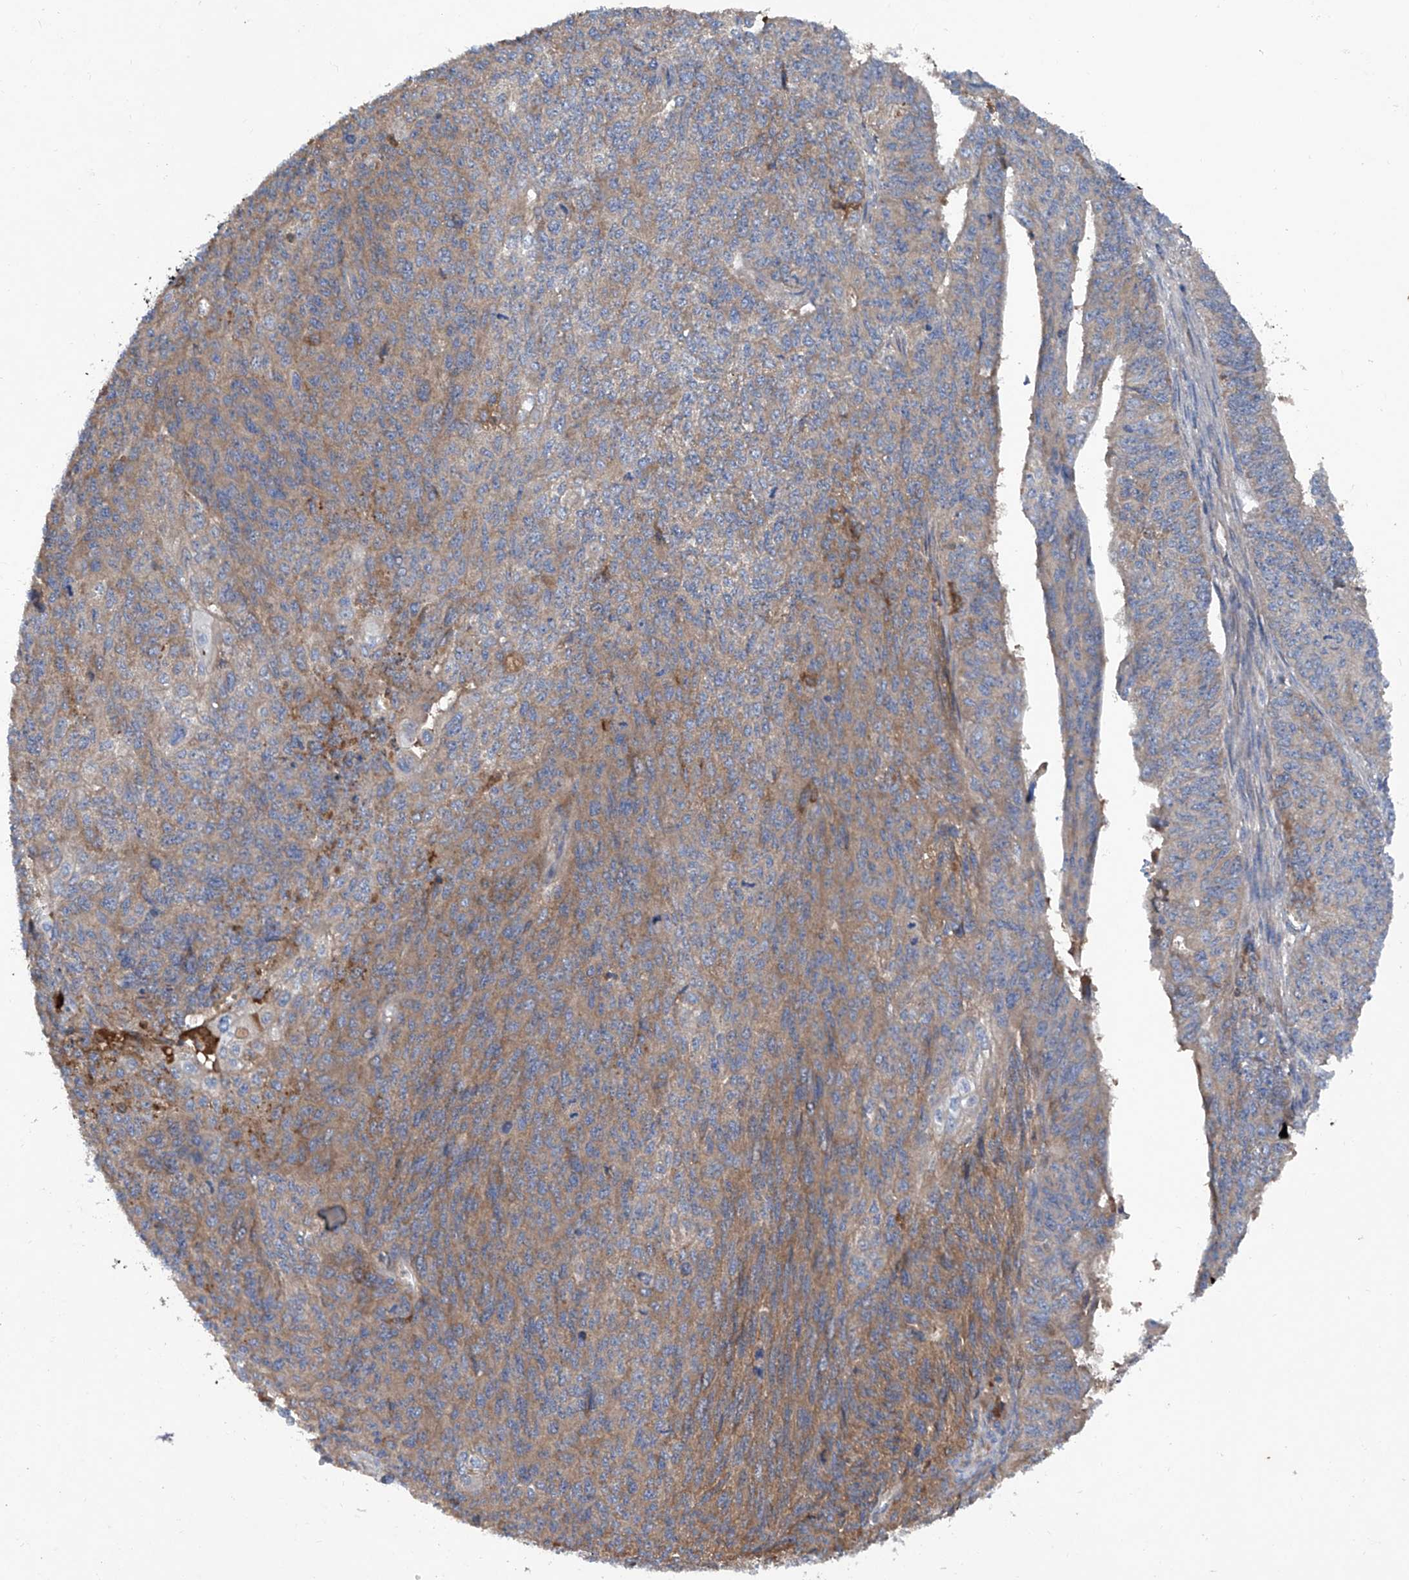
{"staining": {"intensity": "moderate", "quantity": "25%-75%", "location": "cytoplasmic/membranous"}, "tissue": "endometrial cancer", "cell_type": "Tumor cells", "image_type": "cancer", "snomed": [{"axis": "morphology", "description": "Adenocarcinoma, NOS"}, {"axis": "topography", "description": "Endometrium"}], "caption": "Moderate cytoplasmic/membranous staining is seen in approximately 25%-75% of tumor cells in endometrial adenocarcinoma.", "gene": "ASCC3", "patient": {"sex": "female", "age": 32}}